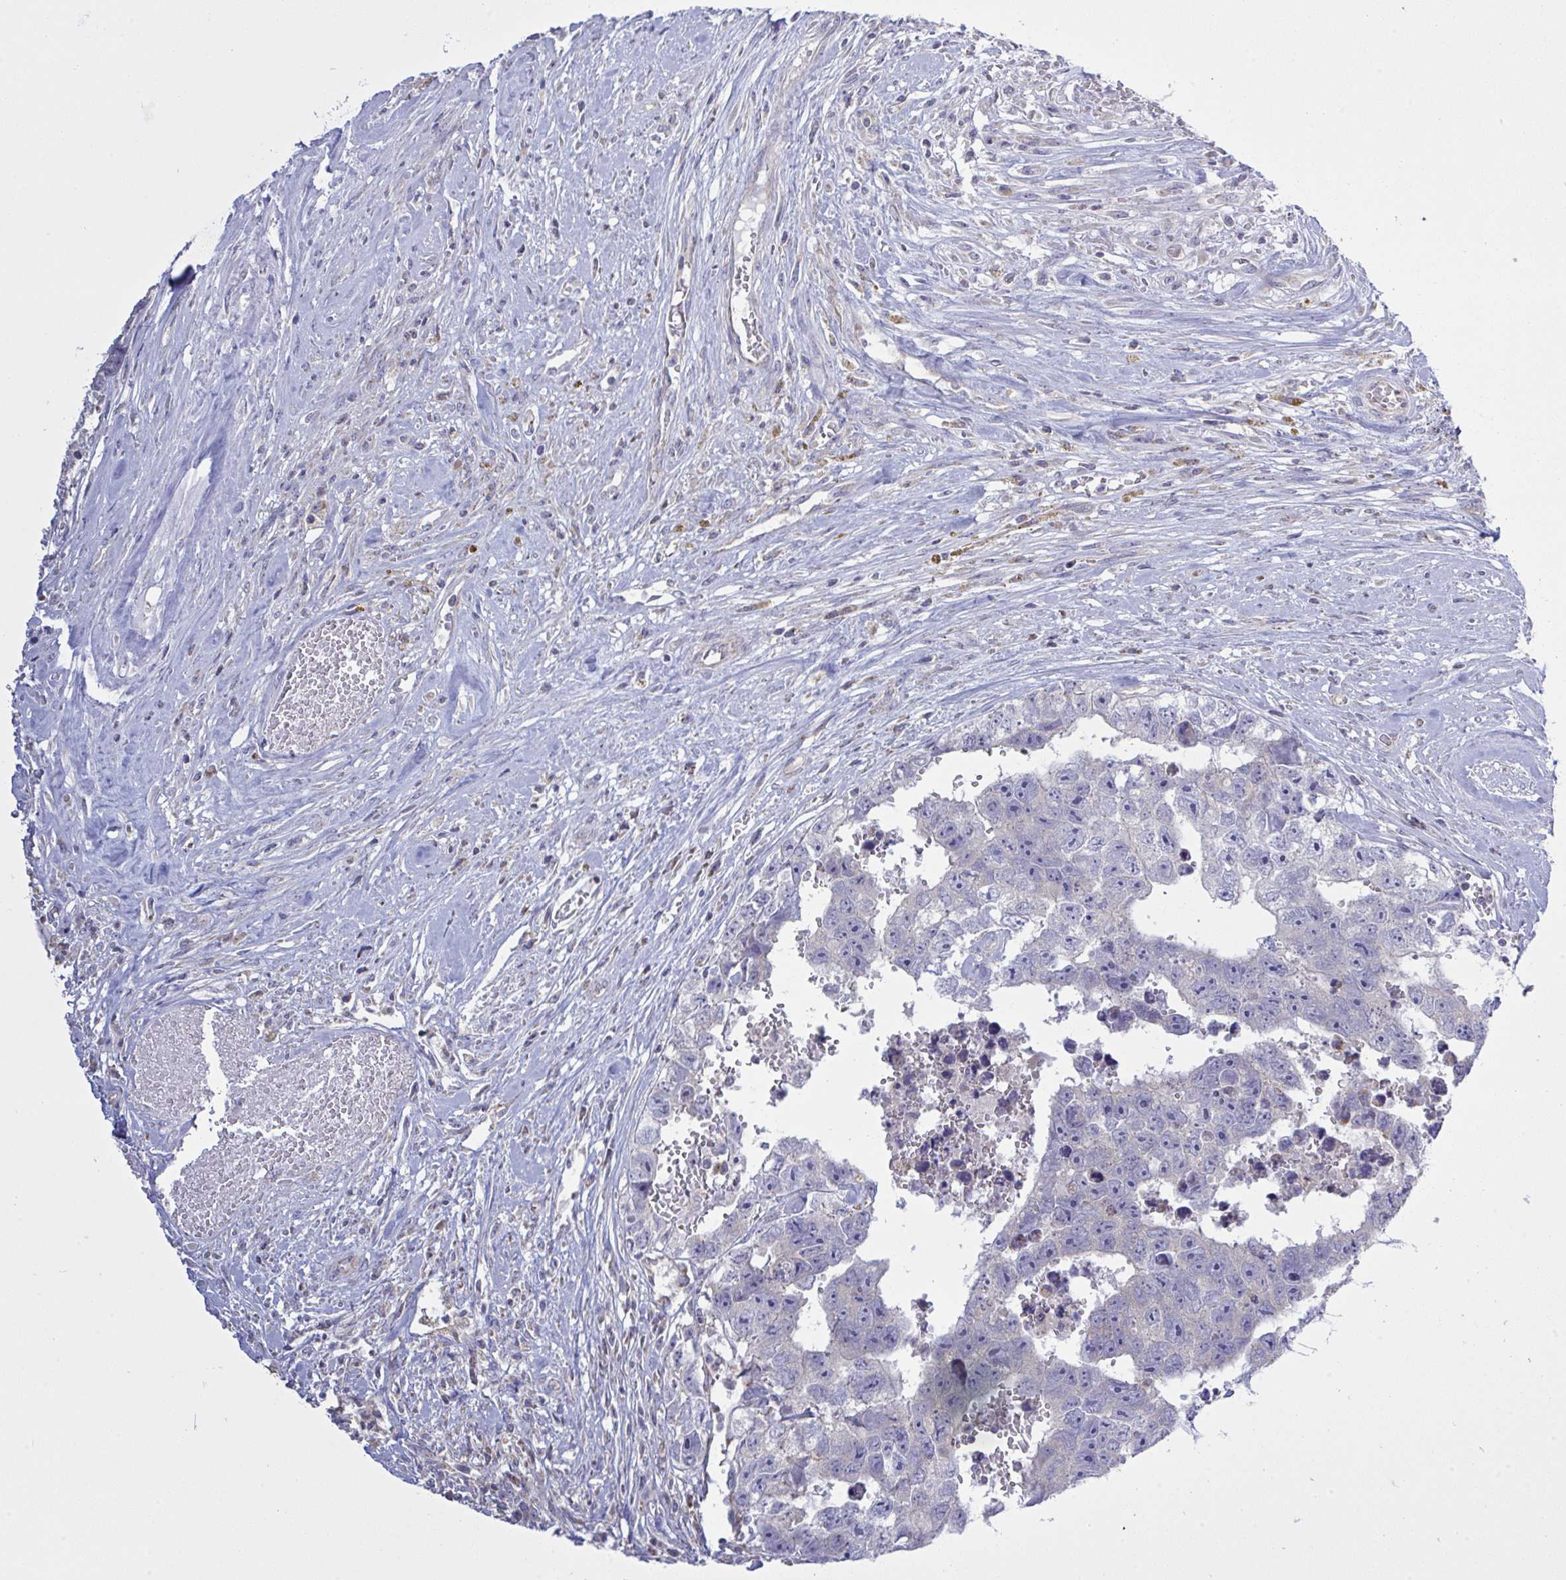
{"staining": {"intensity": "negative", "quantity": "none", "location": "none"}, "tissue": "testis cancer", "cell_type": "Tumor cells", "image_type": "cancer", "snomed": [{"axis": "morphology", "description": "Carcinoma, Embryonal, NOS"}, {"axis": "topography", "description": "Testis"}], "caption": "DAB (3,3'-diaminobenzidine) immunohistochemical staining of testis embryonal carcinoma reveals no significant staining in tumor cells.", "gene": "NDUFA7", "patient": {"sex": "male", "age": 22}}